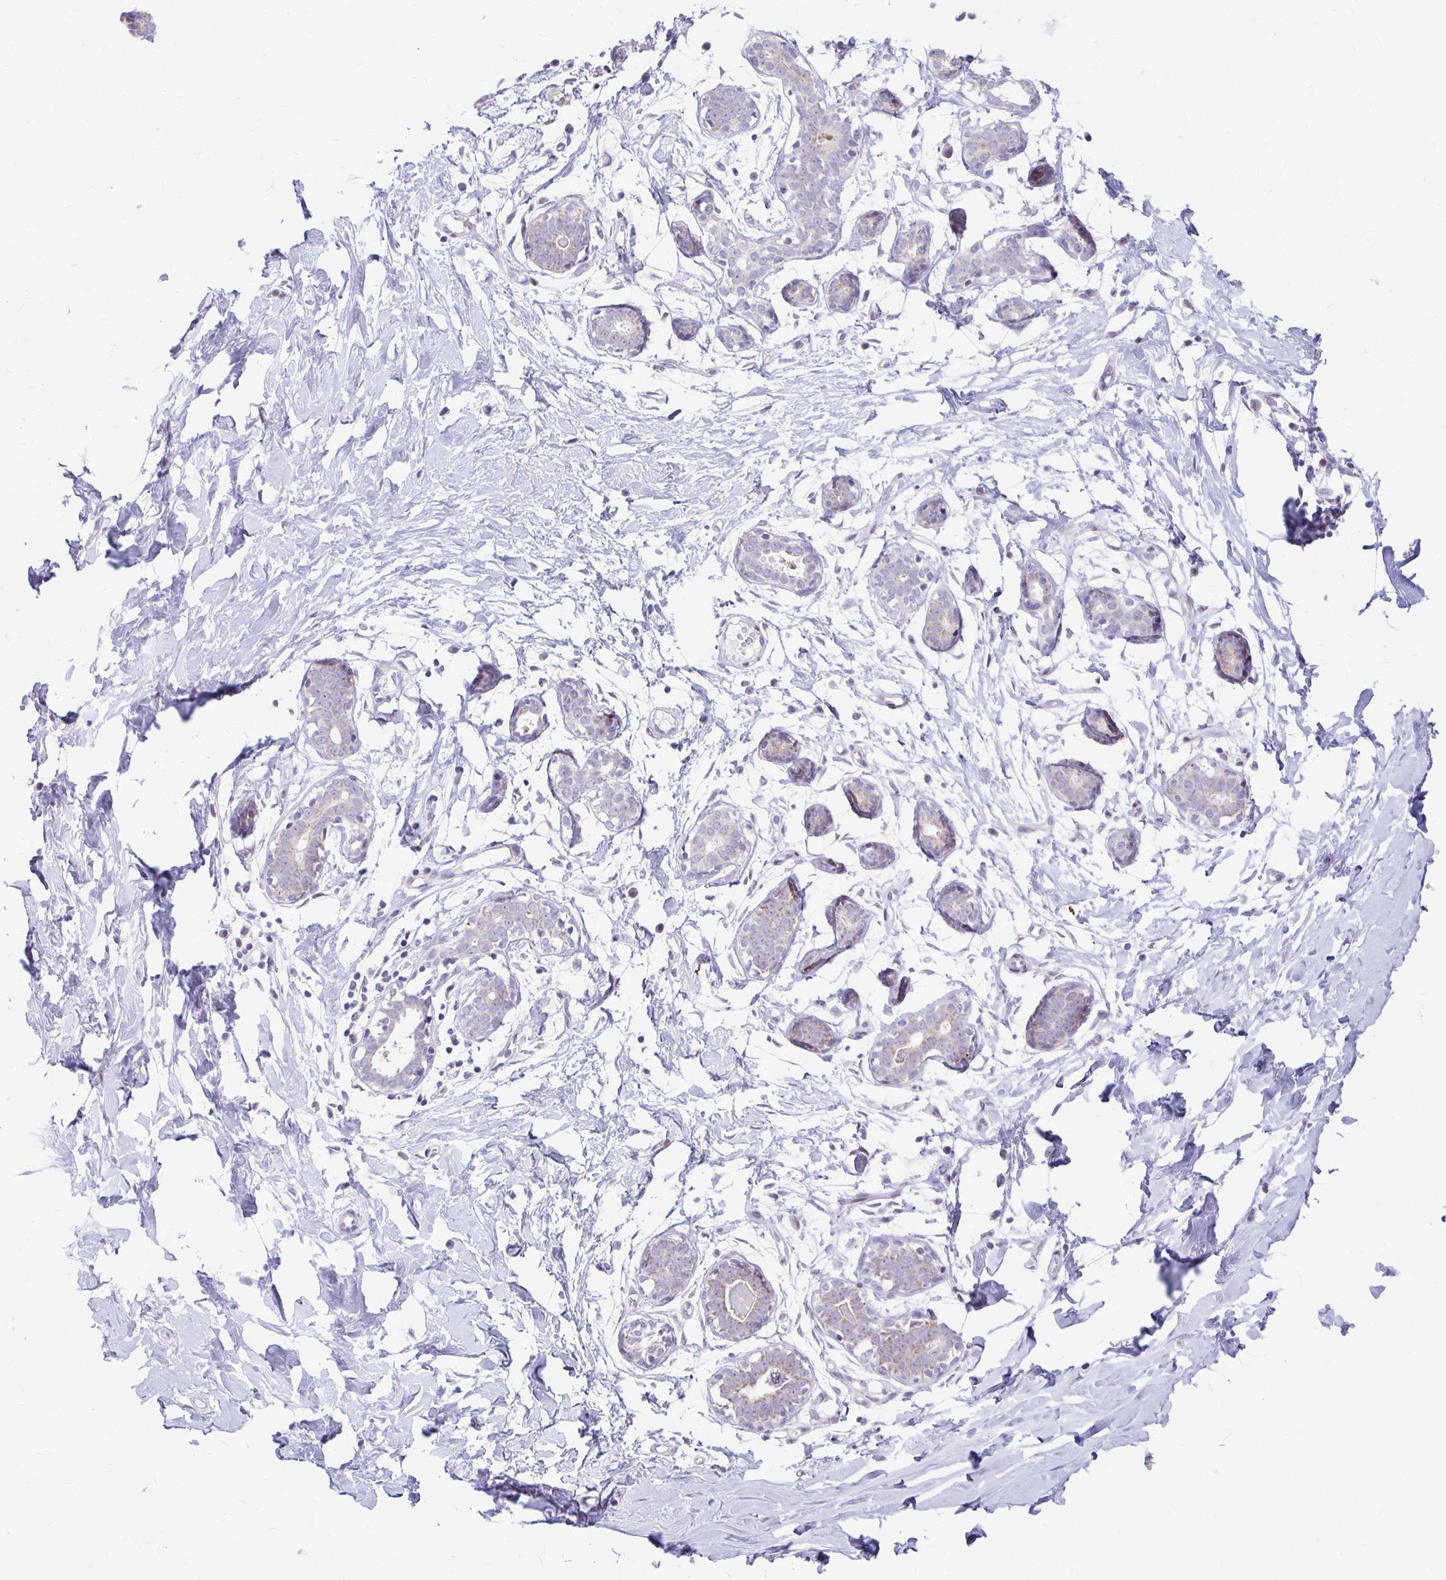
{"staining": {"intensity": "negative", "quantity": "none", "location": "none"}, "tissue": "breast", "cell_type": "Adipocytes", "image_type": "normal", "snomed": [{"axis": "morphology", "description": "Normal tissue, NOS"}, {"axis": "topography", "description": "Breast"}], "caption": "Immunohistochemistry (IHC) micrograph of benign breast: human breast stained with DAB (3,3'-diaminobenzidine) exhibits no significant protein staining in adipocytes. Nuclei are stained in blue.", "gene": "BEAN1", "patient": {"sex": "female", "age": 27}}